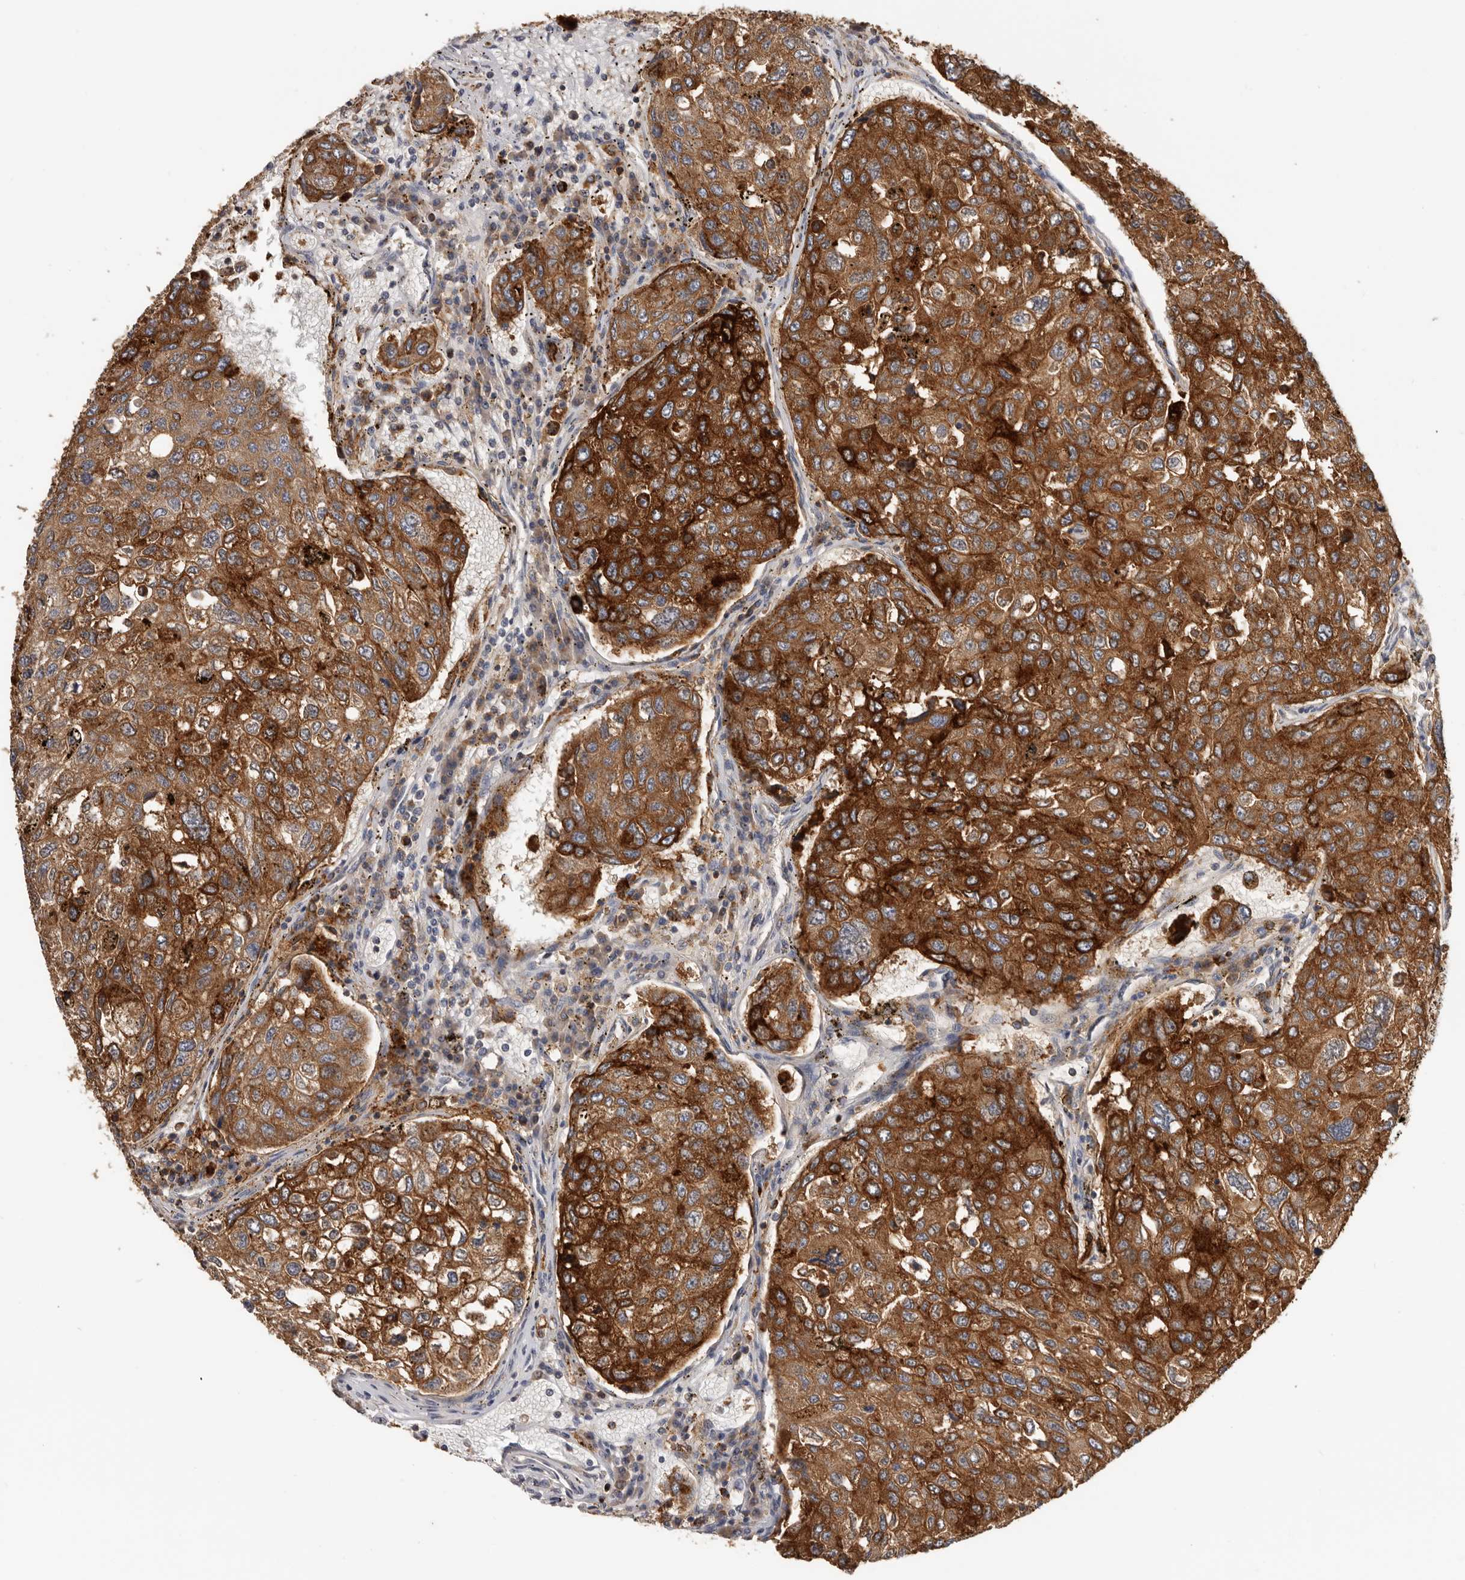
{"staining": {"intensity": "strong", "quantity": ">75%", "location": "cytoplasmic/membranous"}, "tissue": "urothelial cancer", "cell_type": "Tumor cells", "image_type": "cancer", "snomed": [{"axis": "morphology", "description": "Urothelial carcinoma, High grade"}, {"axis": "topography", "description": "Lymph node"}, {"axis": "topography", "description": "Urinary bladder"}], "caption": "Urothelial carcinoma (high-grade) was stained to show a protein in brown. There is high levels of strong cytoplasmic/membranous expression in approximately >75% of tumor cells.", "gene": "TFRC", "patient": {"sex": "male", "age": 51}}